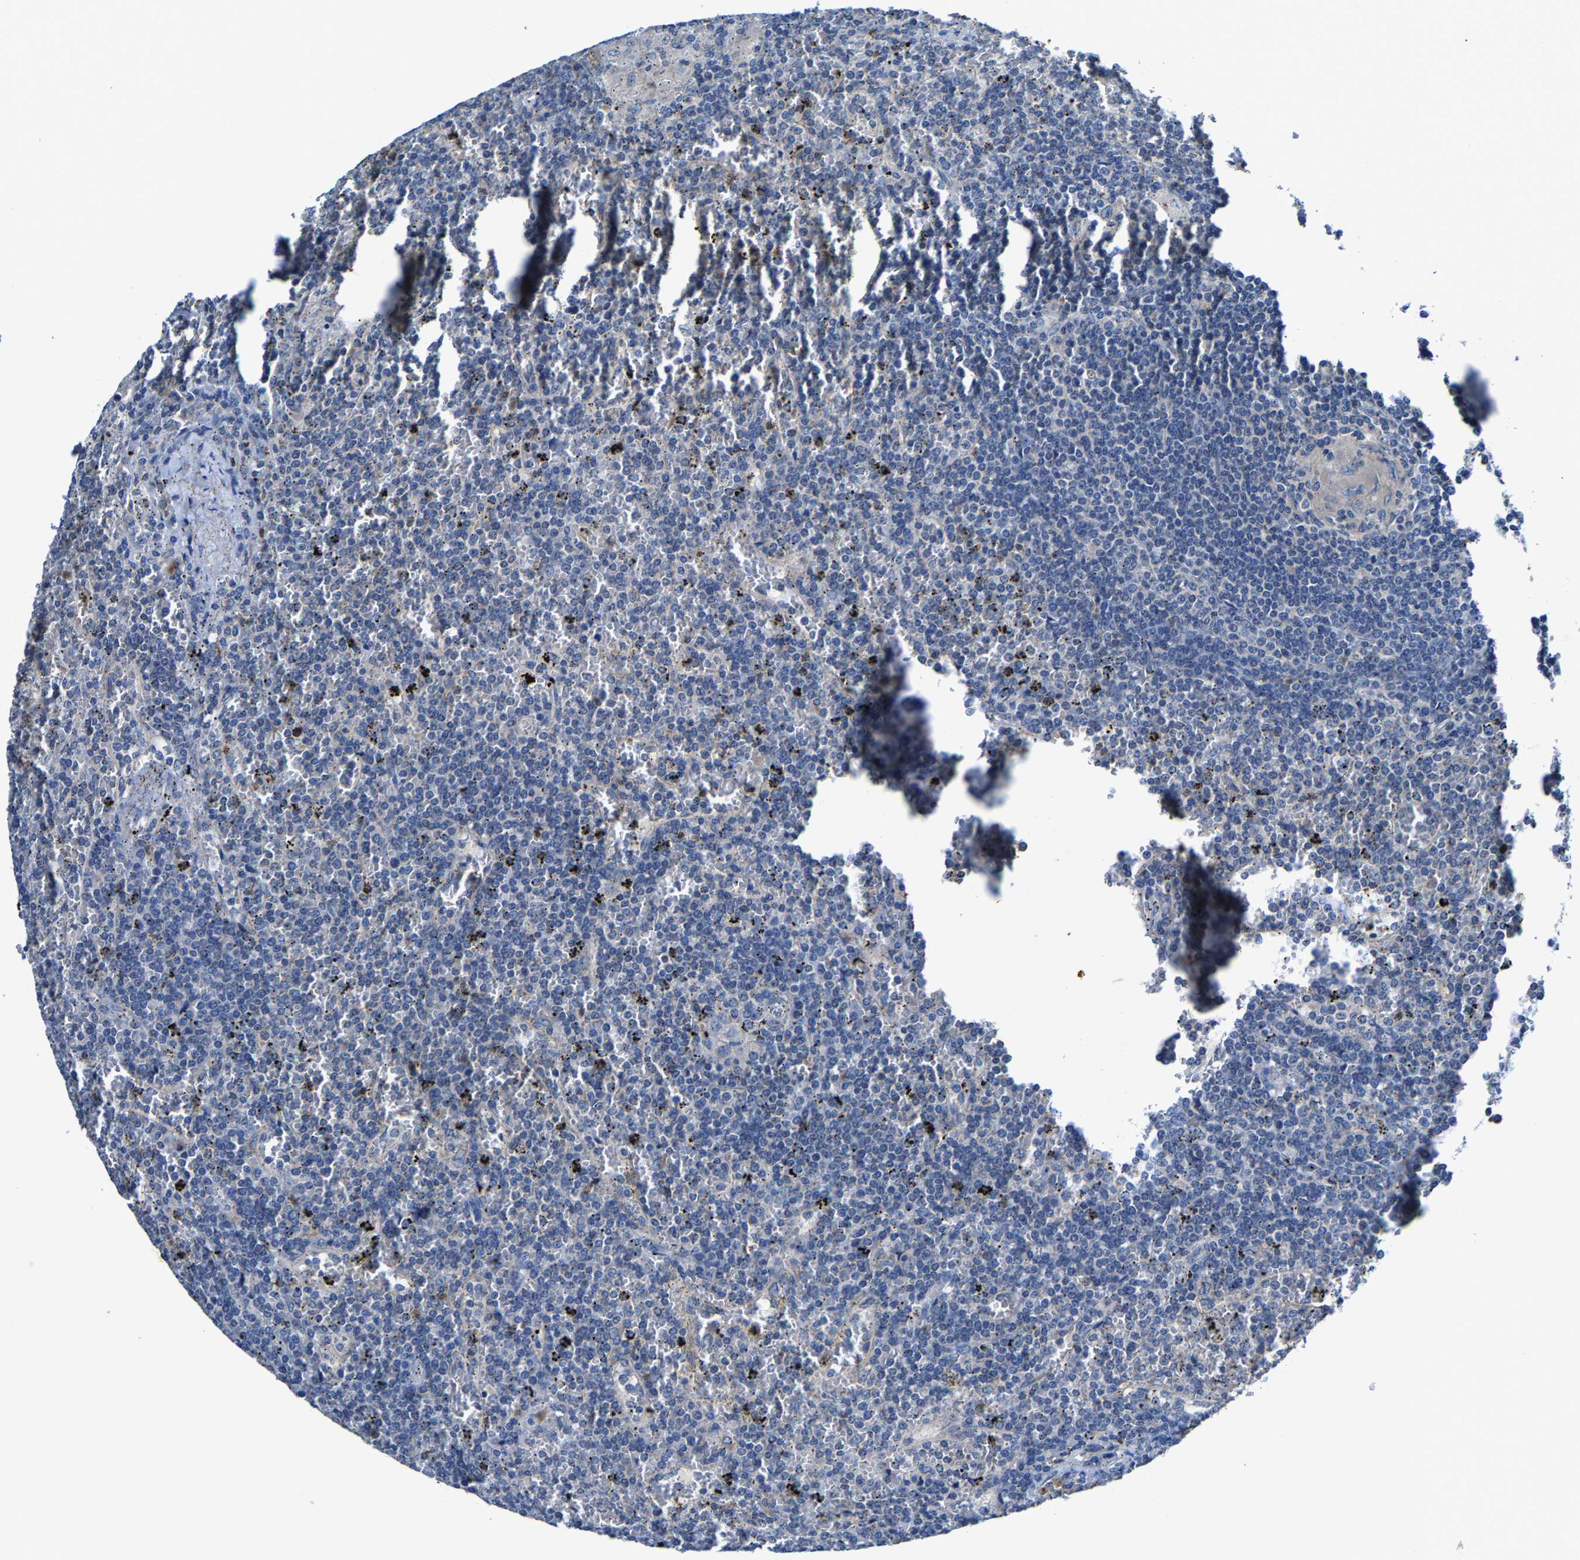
{"staining": {"intensity": "negative", "quantity": "none", "location": "none"}, "tissue": "lymphoma", "cell_type": "Tumor cells", "image_type": "cancer", "snomed": [{"axis": "morphology", "description": "Malignant lymphoma, non-Hodgkin's type, Low grade"}, {"axis": "topography", "description": "Spleen"}], "caption": "DAB (3,3'-diaminobenzidine) immunohistochemical staining of low-grade malignant lymphoma, non-Hodgkin's type shows no significant staining in tumor cells. The staining is performed using DAB (3,3'-diaminobenzidine) brown chromogen with nuclei counter-stained in using hematoxylin.", "gene": "SLC25A25", "patient": {"sex": "female", "age": 19}}